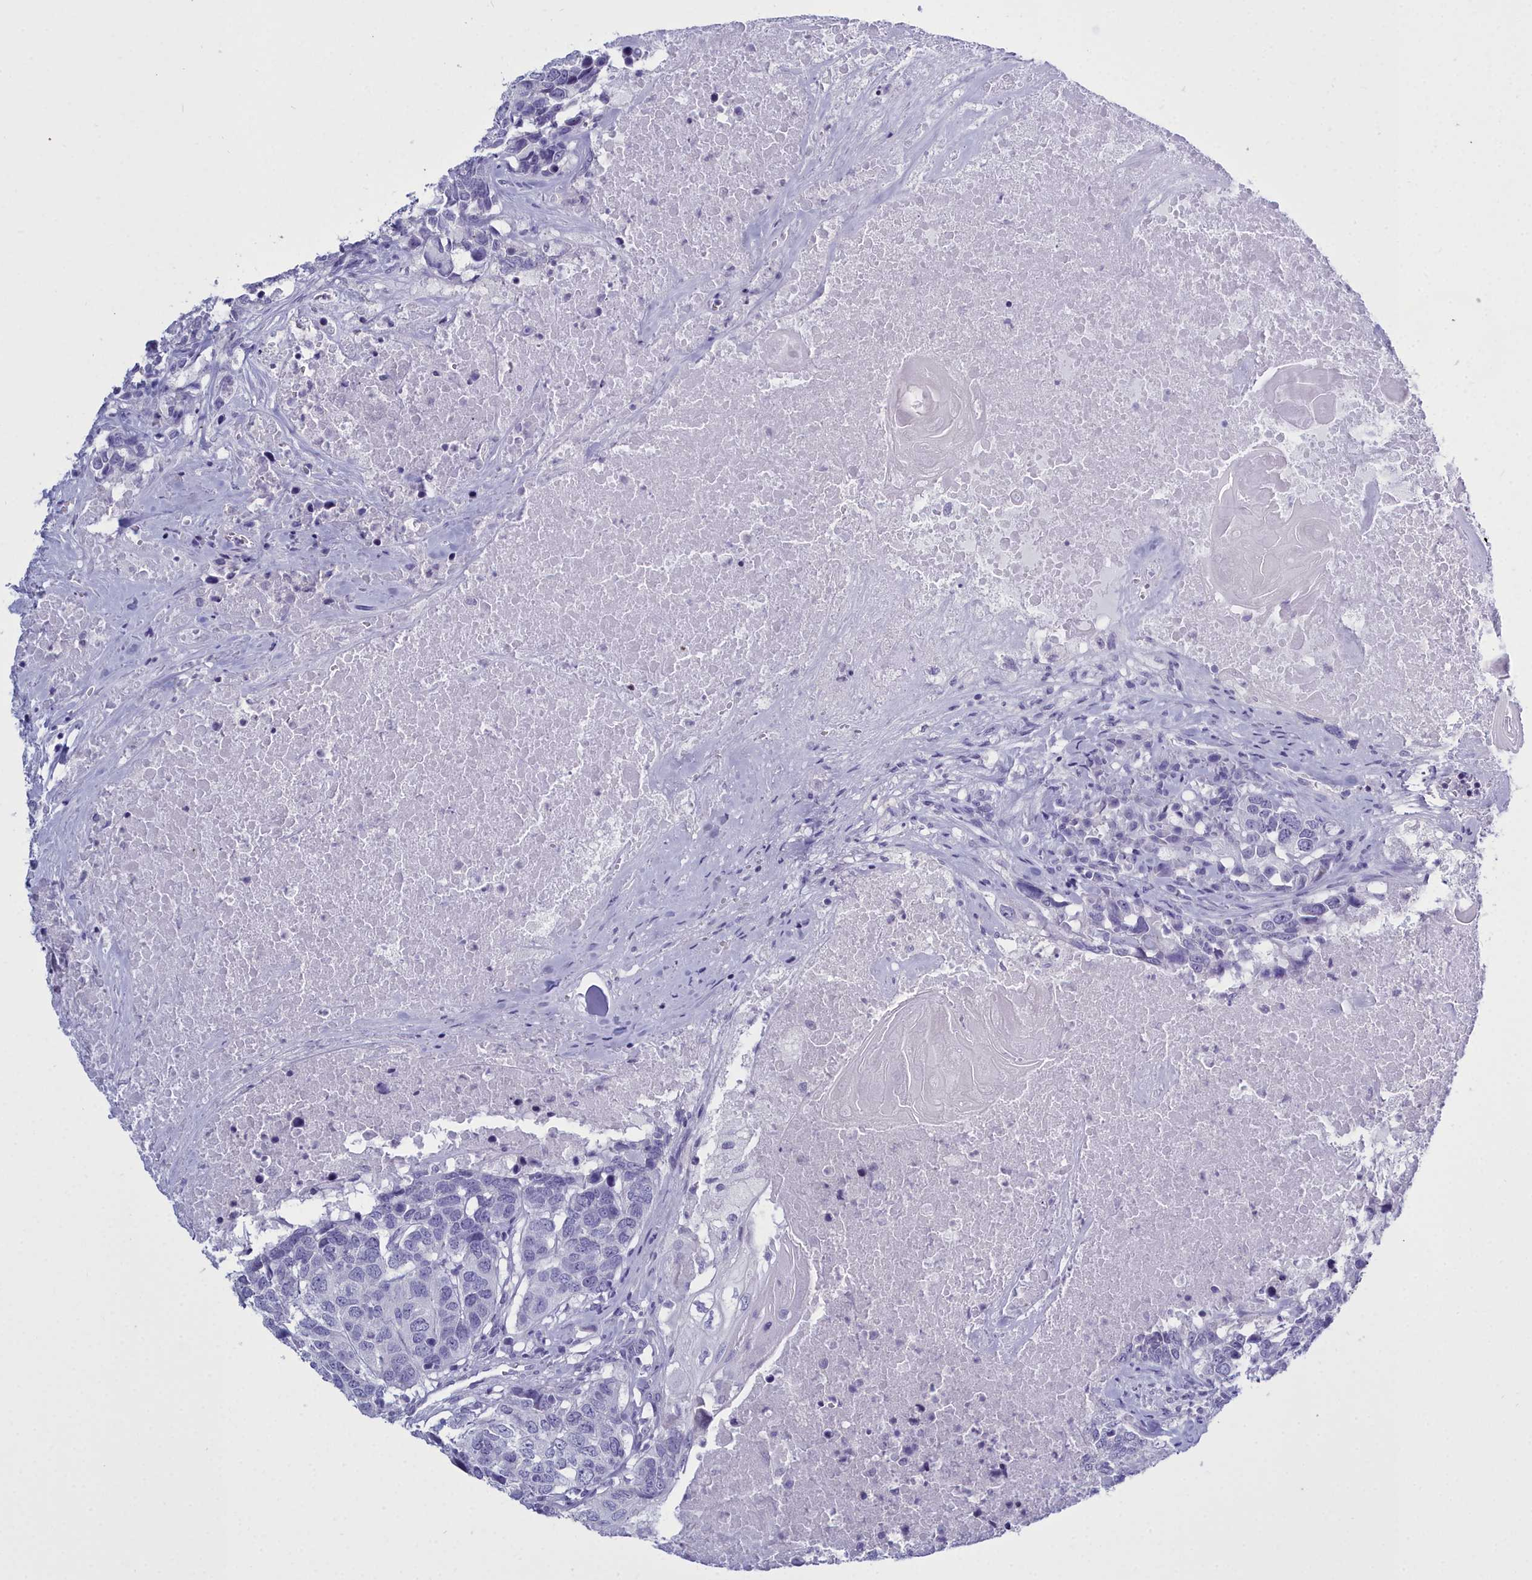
{"staining": {"intensity": "negative", "quantity": "none", "location": "none"}, "tissue": "head and neck cancer", "cell_type": "Tumor cells", "image_type": "cancer", "snomed": [{"axis": "morphology", "description": "Squamous cell carcinoma, NOS"}, {"axis": "topography", "description": "Head-Neck"}], "caption": "Image shows no significant protein staining in tumor cells of head and neck squamous cell carcinoma. Brightfield microscopy of immunohistochemistry stained with DAB (3,3'-diaminobenzidine) (brown) and hematoxylin (blue), captured at high magnification.", "gene": "MAP6", "patient": {"sex": "male", "age": 66}}